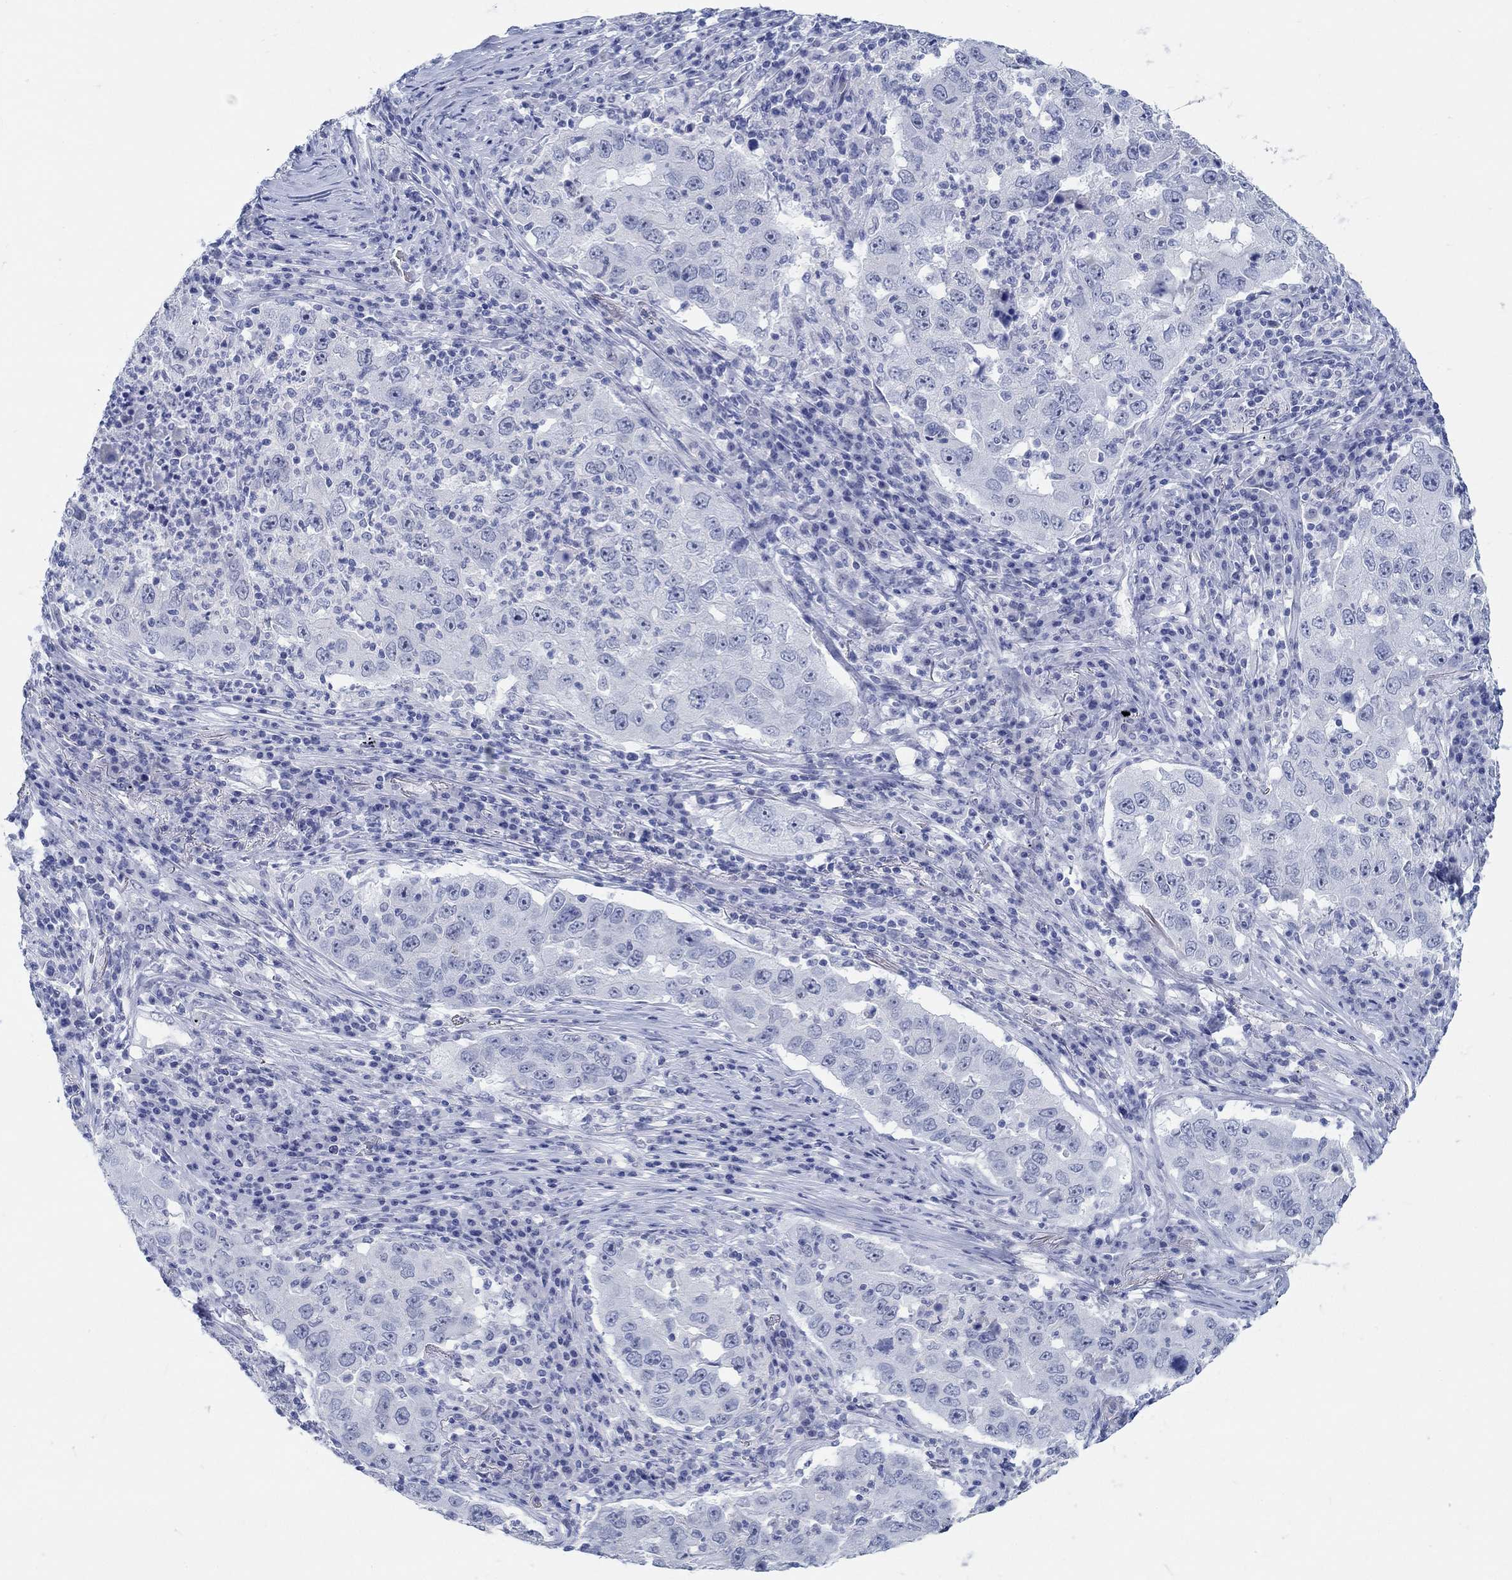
{"staining": {"intensity": "negative", "quantity": "none", "location": "none"}, "tissue": "lung cancer", "cell_type": "Tumor cells", "image_type": "cancer", "snomed": [{"axis": "morphology", "description": "Adenocarcinoma, NOS"}, {"axis": "topography", "description": "Lung"}], "caption": "There is no significant staining in tumor cells of lung cancer.", "gene": "GRIA3", "patient": {"sex": "male", "age": 73}}